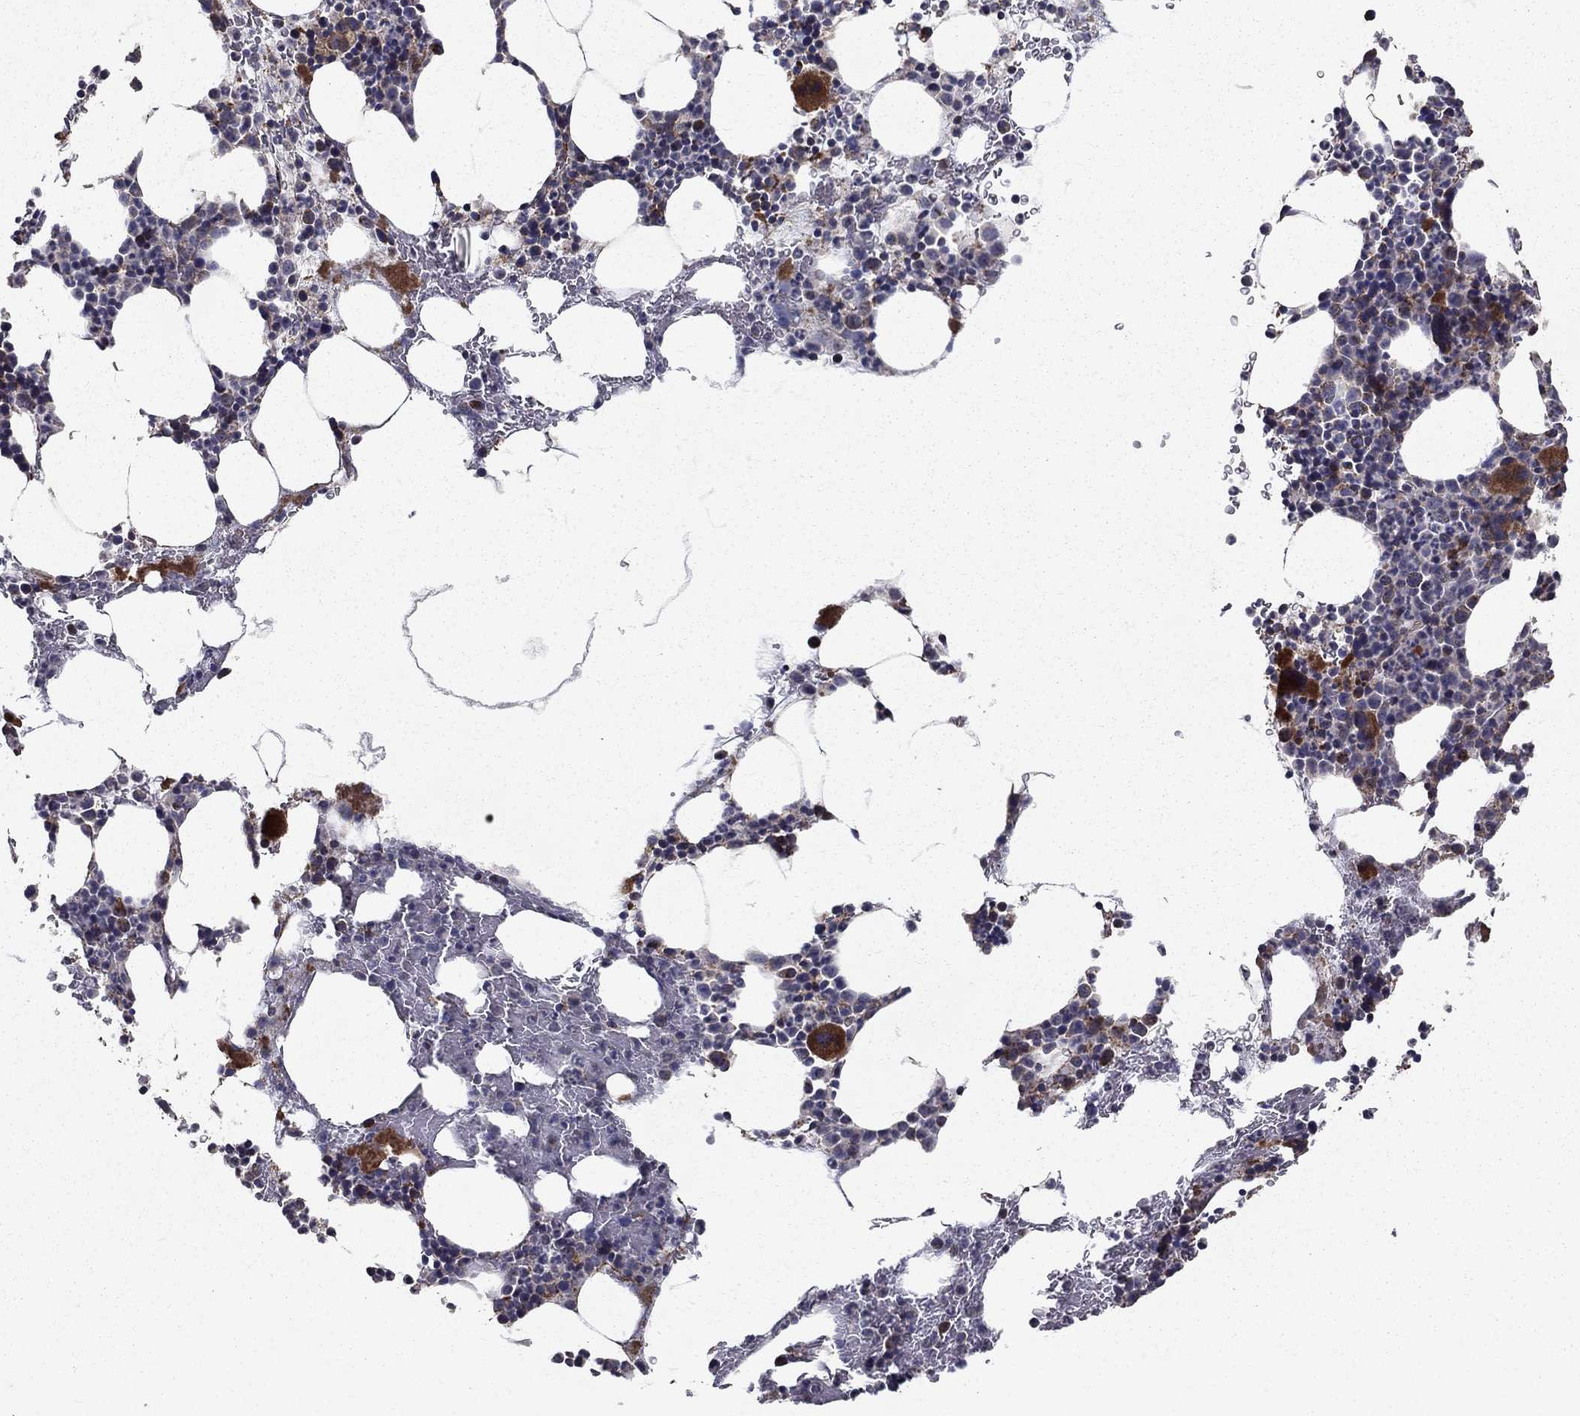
{"staining": {"intensity": "strong", "quantity": "<25%", "location": "cytoplasmic/membranous"}, "tissue": "bone marrow", "cell_type": "Hematopoietic cells", "image_type": "normal", "snomed": [{"axis": "morphology", "description": "Normal tissue, NOS"}, {"axis": "topography", "description": "Bone marrow"}], "caption": "This photomicrograph exhibits benign bone marrow stained with immunohistochemistry to label a protein in brown. The cytoplasmic/membranous of hematopoietic cells show strong positivity for the protein. Nuclei are counter-stained blue.", "gene": "NDUFS8", "patient": {"sex": "male", "age": 83}}